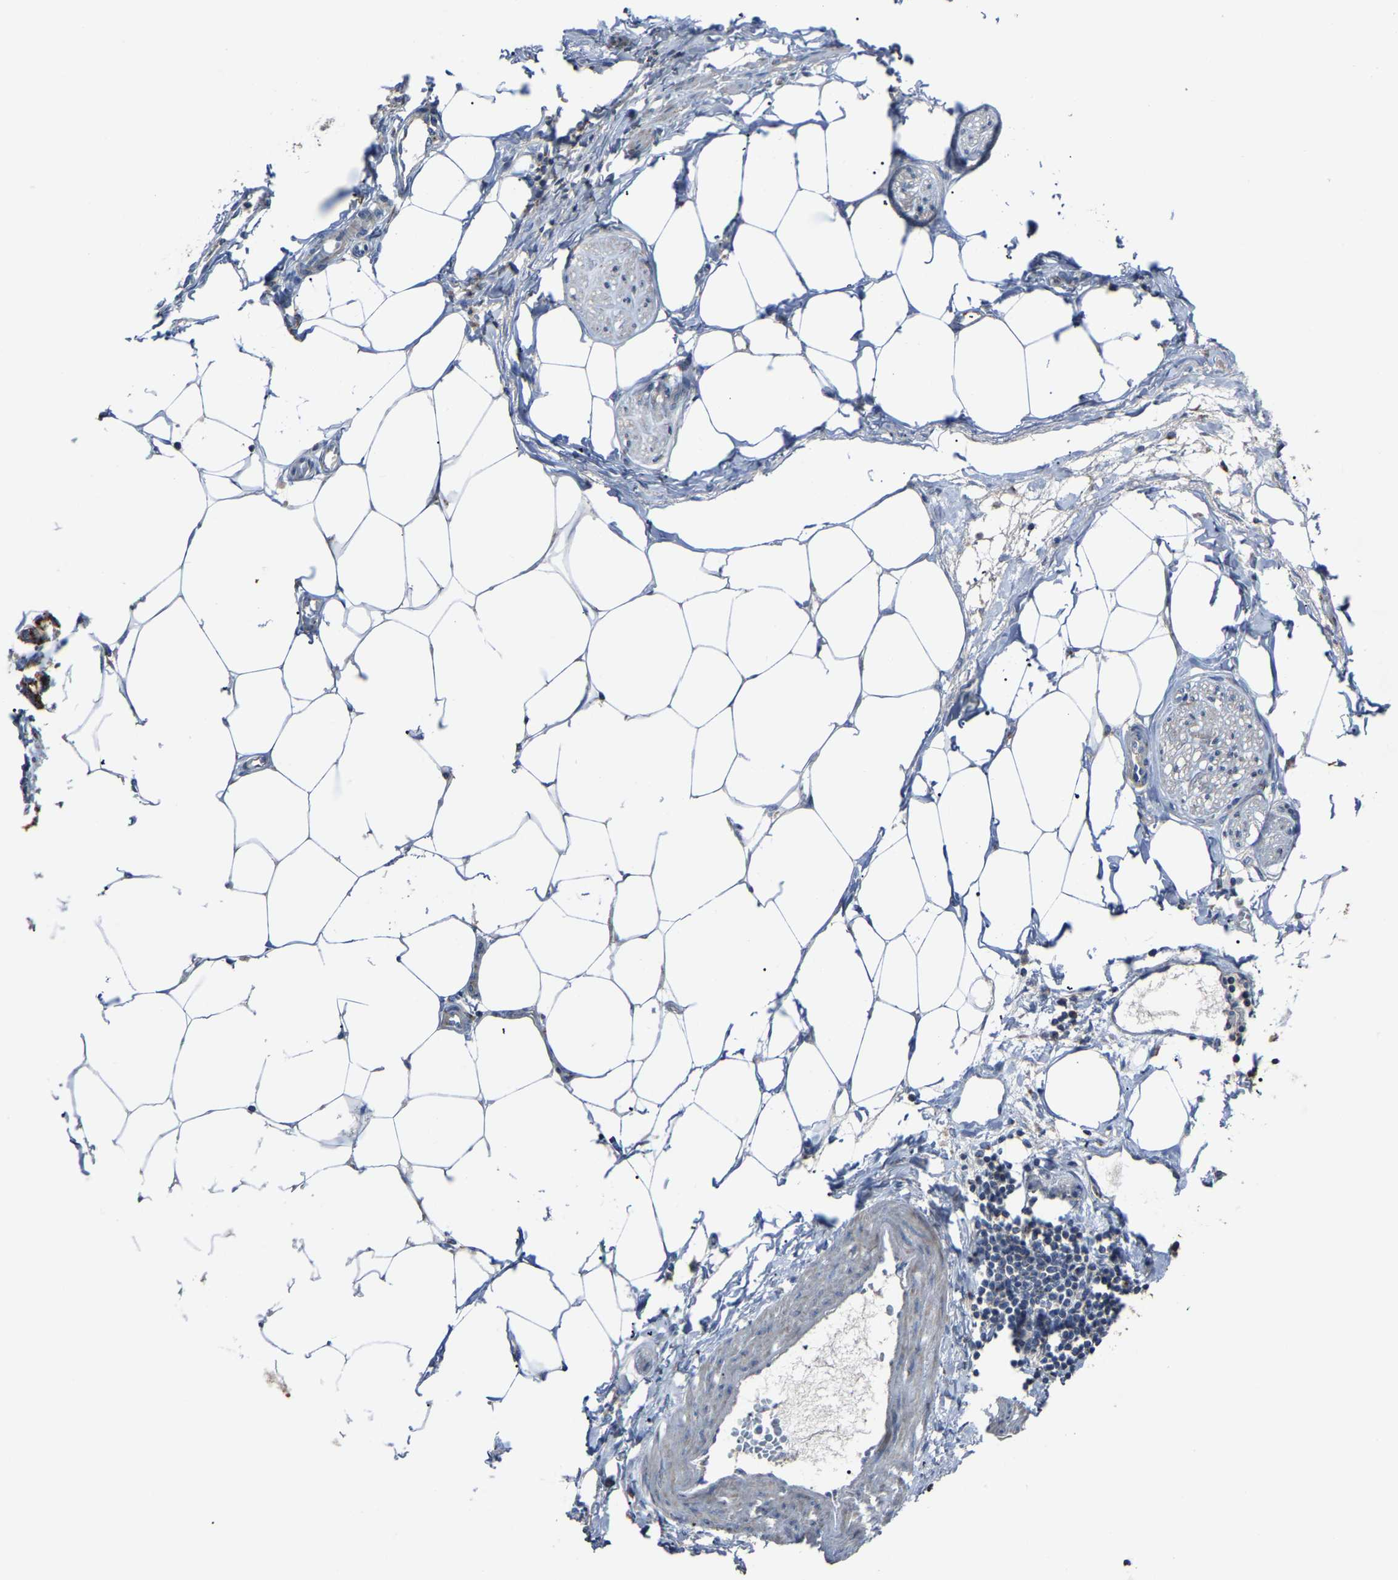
{"staining": {"intensity": "moderate", "quantity": "<25%", "location": "cytoplasmic/membranous"}, "tissue": "adipose tissue", "cell_type": "Adipocytes", "image_type": "normal", "snomed": [{"axis": "morphology", "description": "Normal tissue, NOS"}, {"axis": "morphology", "description": "Adenocarcinoma, NOS"}, {"axis": "topography", "description": "Colon"}, {"axis": "topography", "description": "Peripheral nerve tissue"}], "caption": "Brown immunohistochemical staining in benign adipose tissue reveals moderate cytoplasmic/membranous positivity in about <25% of adipocytes. The staining was performed using DAB to visualize the protein expression in brown, while the nuclei were stained in blue with hematoxylin (Magnification: 20x).", "gene": "CANT1", "patient": {"sex": "male", "age": 14}}